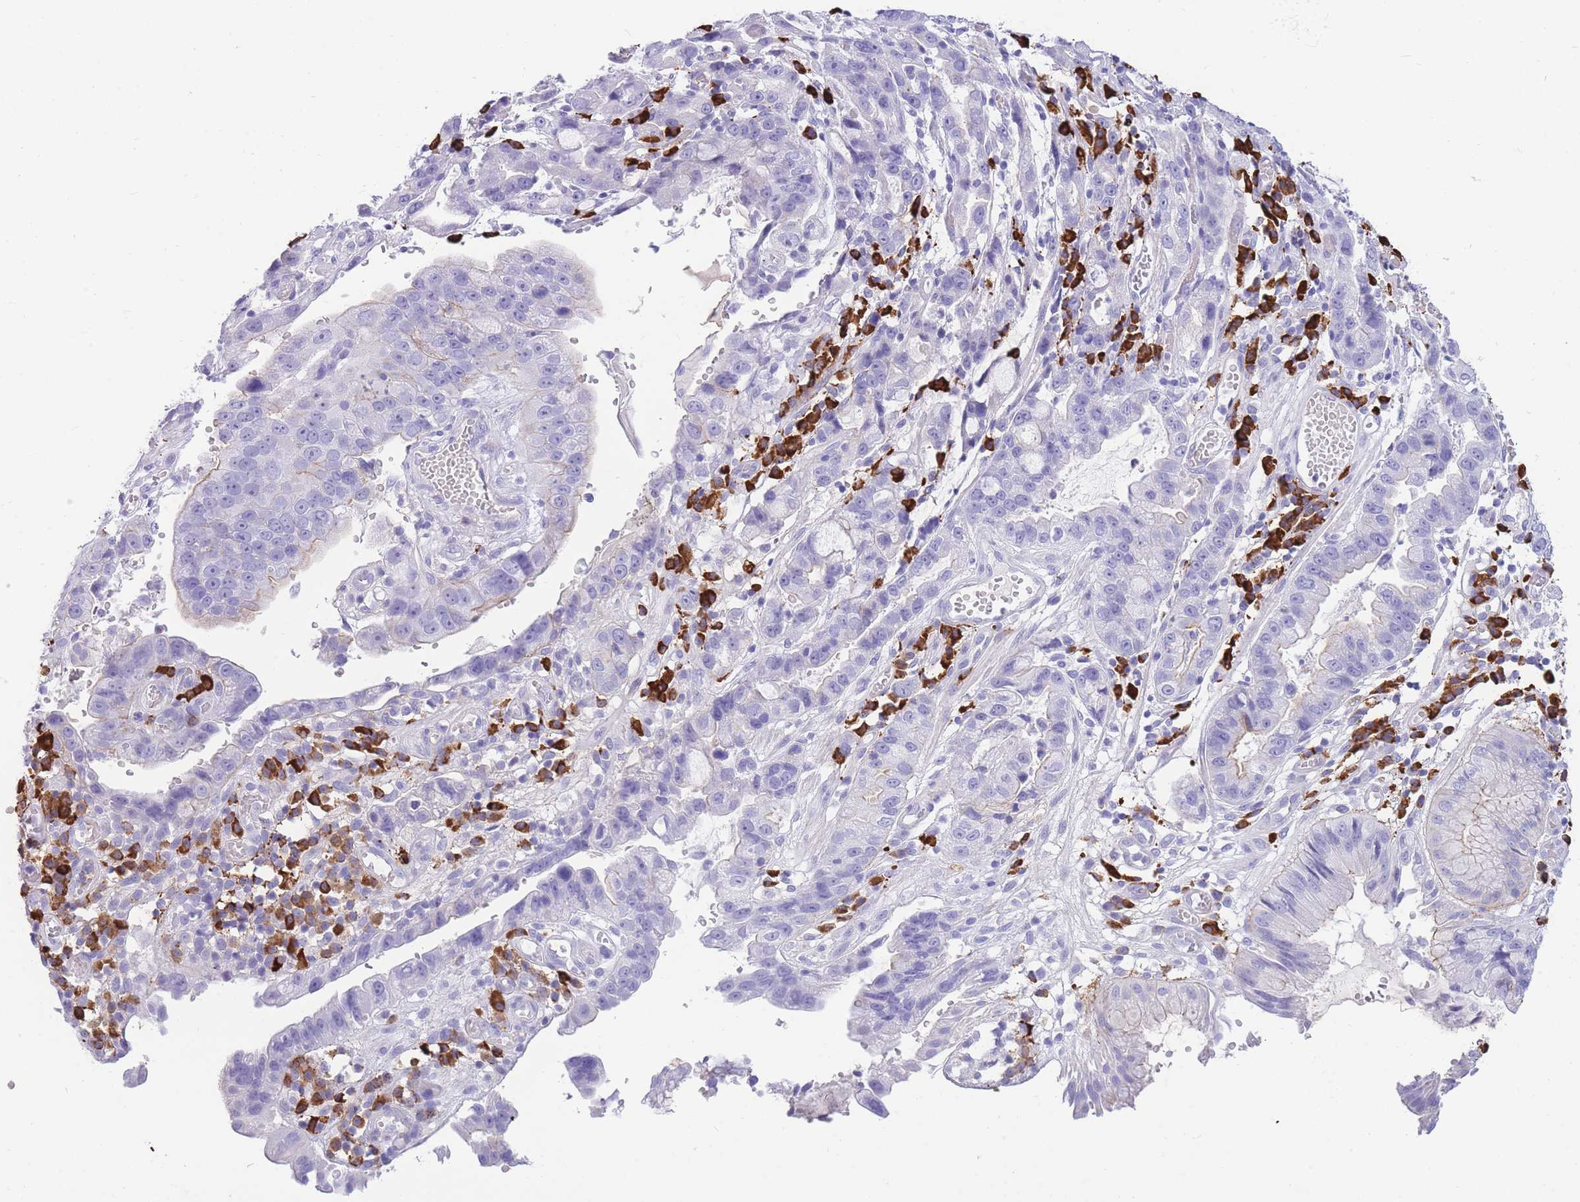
{"staining": {"intensity": "negative", "quantity": "none", "location": "none"}, "tissue": "stomach cancer", "cell_type": "Tumor cells", "image_type": "cancer", "snomed": [{"axis": "morphology", "description": "Adenocarcinoma, NOS"}, {"axis": "topography", "description": "Stomach"}], "caption": "A histopathology image of human stomach adenocarcinoma is negative for staining in tumor cells. Brightfield microscopy of immunohistochemistry stained with DAB (brown) and hematoxylin (blue), captured at high magnification.", "gene": "ZFP62", "patient": {"sex": "male", "age": 55}}